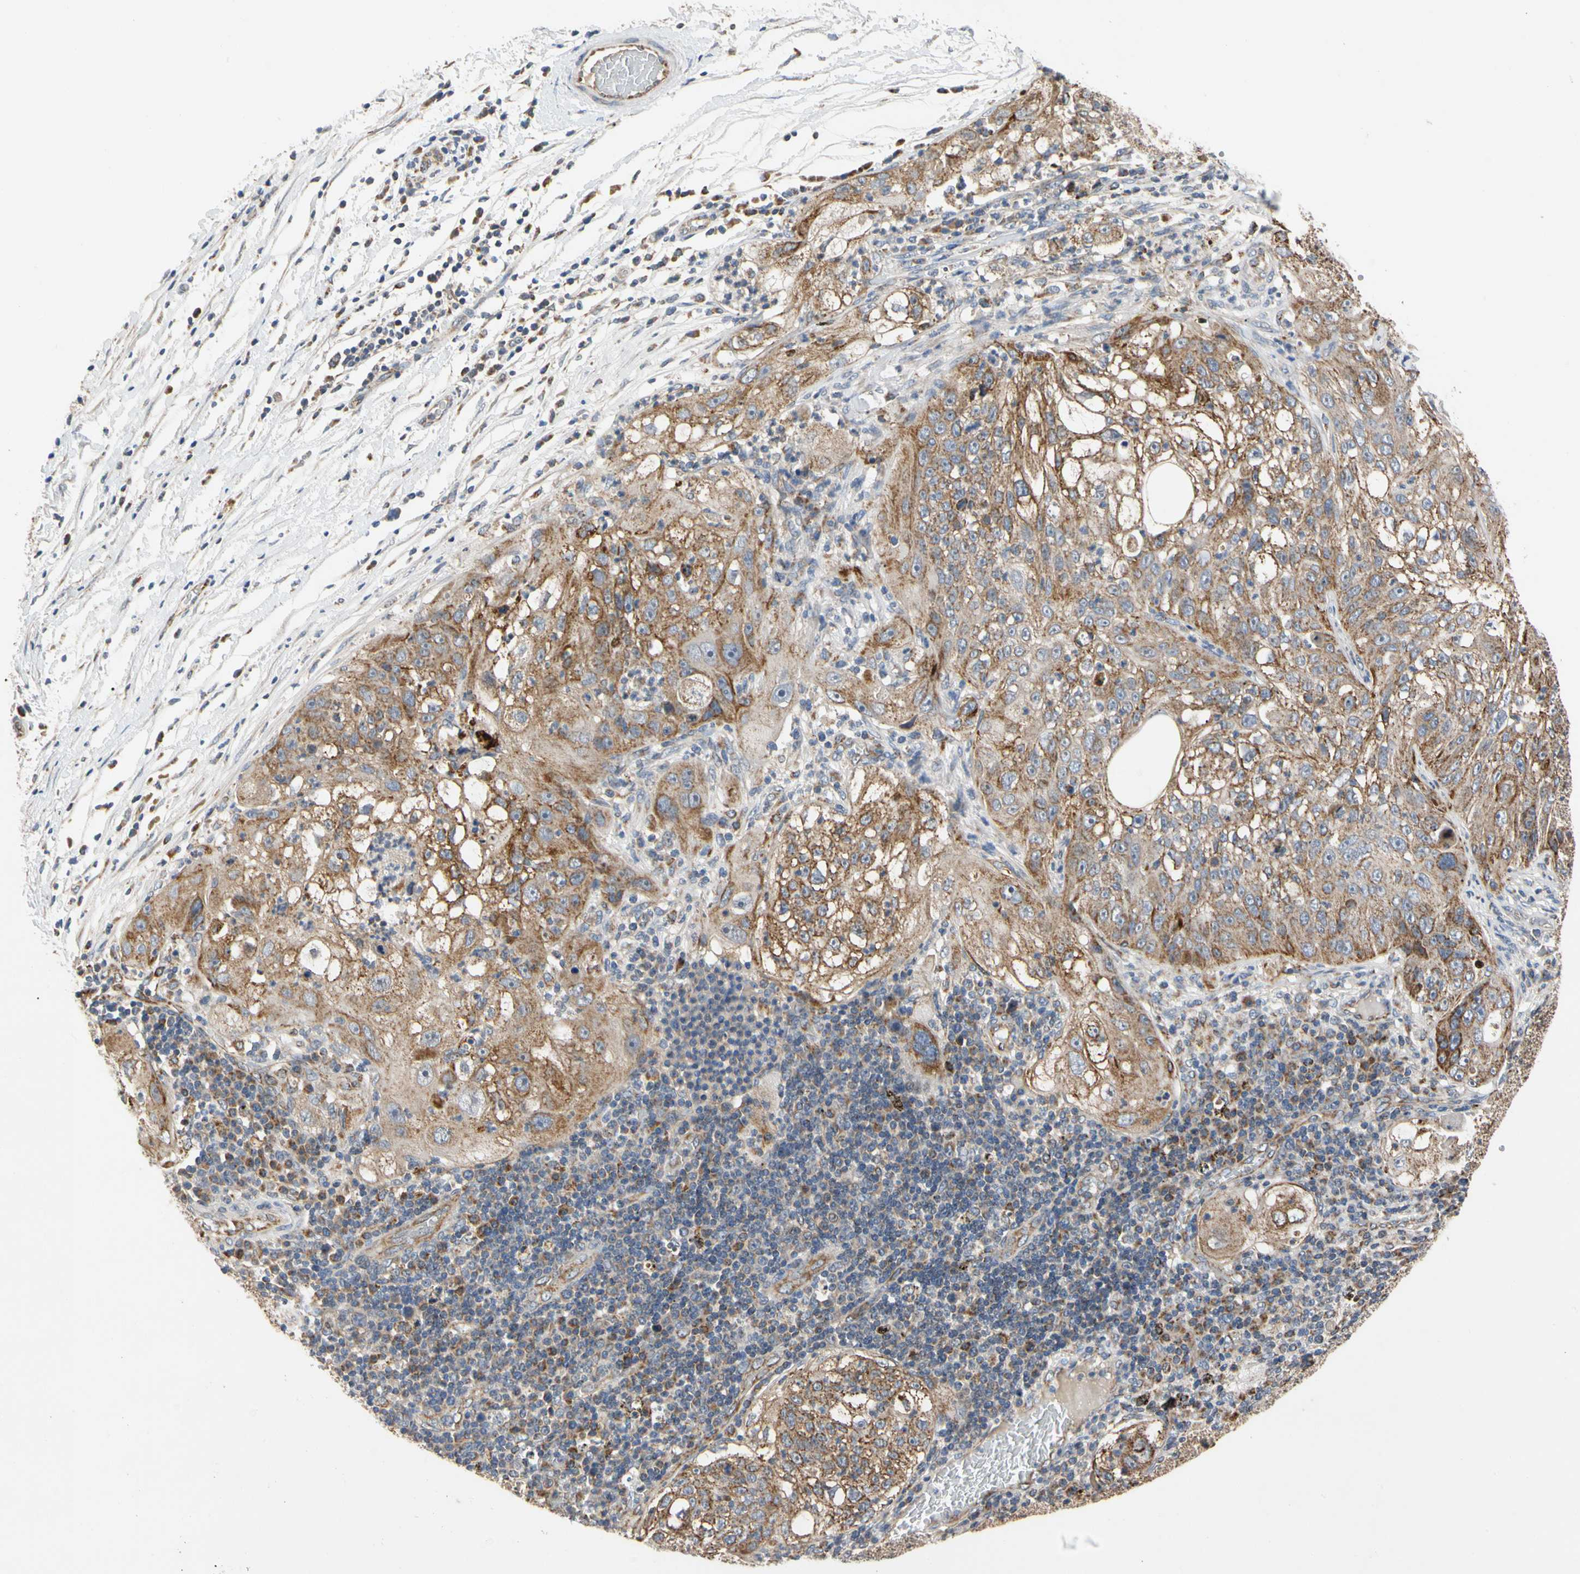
{"staining": {"intensity": "moderate", "quantity": ">75%", "location": "cytoplasmic/membranous"}, "tissue": "lung cancer", "cell_type": "Tumor cells", "image_type": "cancer", "snomed": [{"axis": "morphology", "description": "Inflammation, NOS"}, {"axis": "morphology", "description": "Squamous cell carcinoma, NOS"}, {"axis": "topography", "description": "Lymph node"}, {"axis": "topography", "description": "Soft tissue"}, {"axis": "topography", "description": "Lung"}], "caption": "Squamous cell carcinoma (lung) stained with a protein marker exhibits moderate staining in tumor cells.", "gene": "GPD2", "patient": {"sex": "male", "age": 66}}